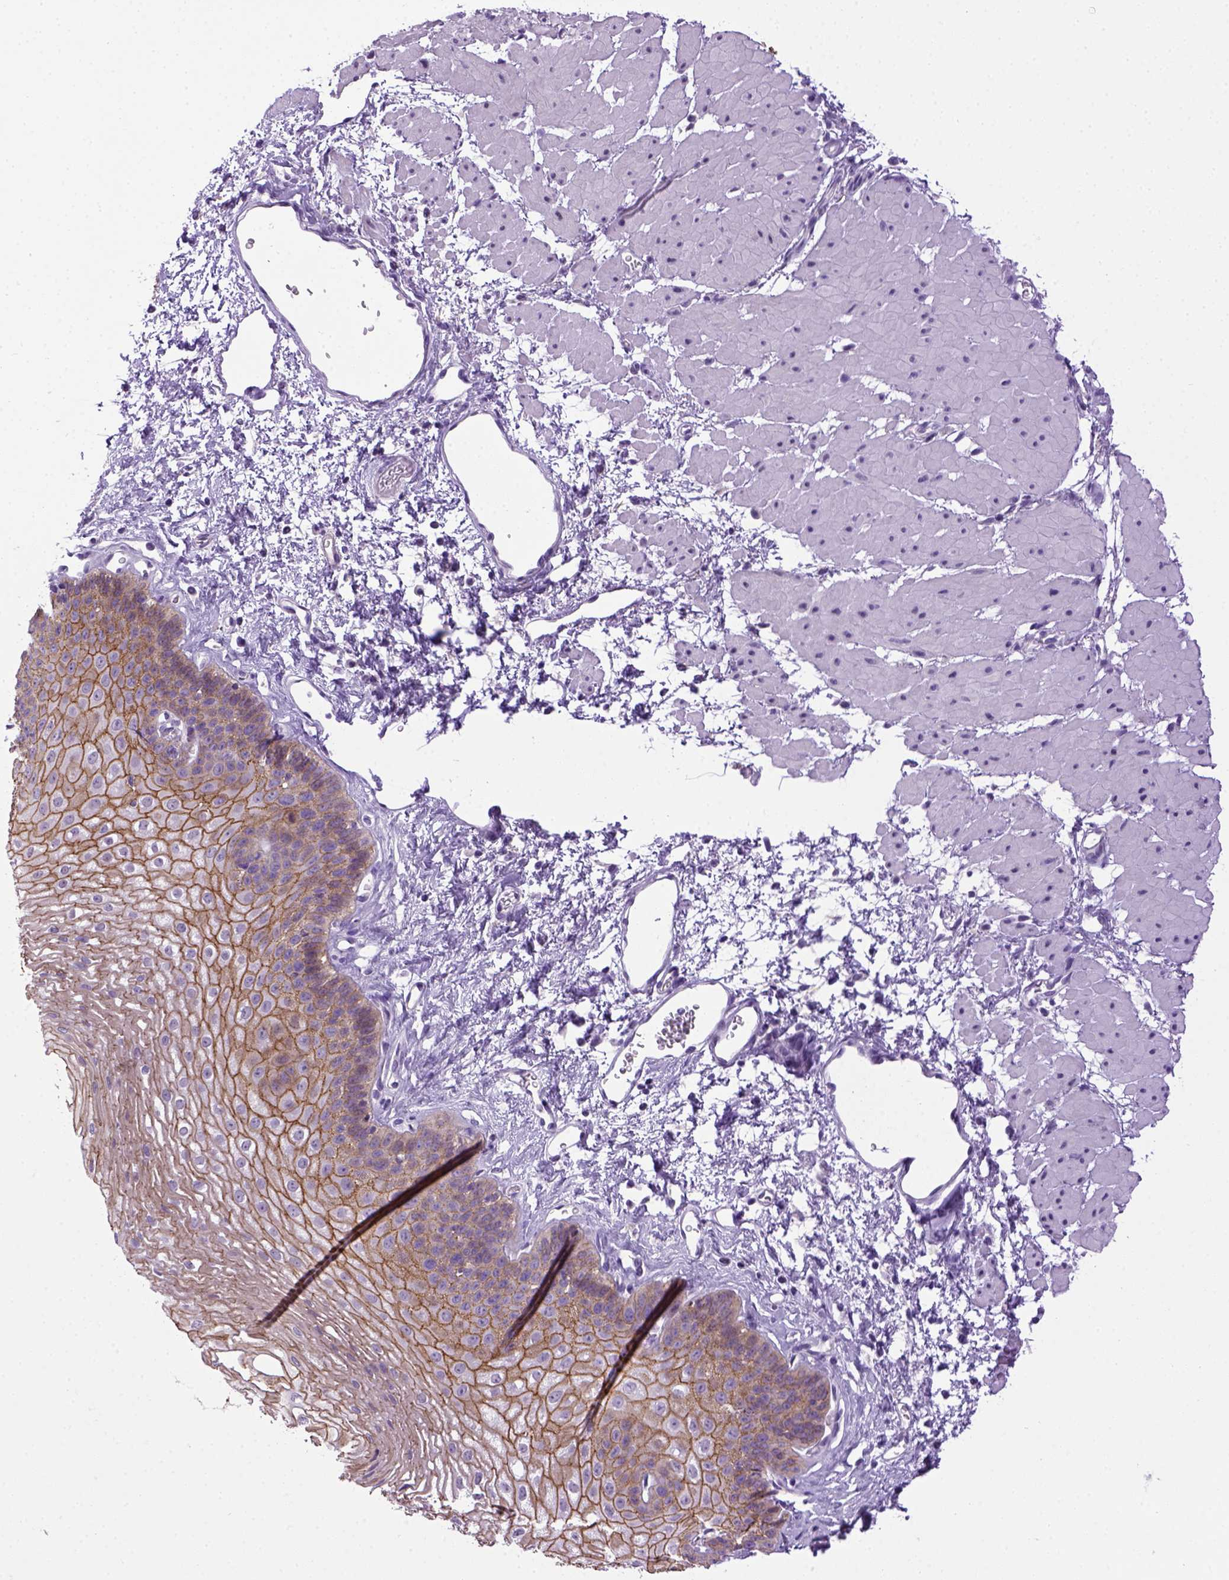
{"staining": {"intensity": "moderate", "quantity": ">75%", "location": "cytoplasmic/membranous"}, "tissue": "esophagus", "cell_type": "Squamous epithelial cells", "image_type": "normal", "snomed": [{"axis": "morphology", "description": "Normal tissue, NOS"}, {"axis": "topography", "description": "Esophagus"}], "caption": "Protein staining of unremarkable esophagus reveals moderate cytoplasmic/membranous staining in approximately >75% of squamous epithelial cells.", "gene": "CDH1", "patient": {"sex": "female", "age": 62}}